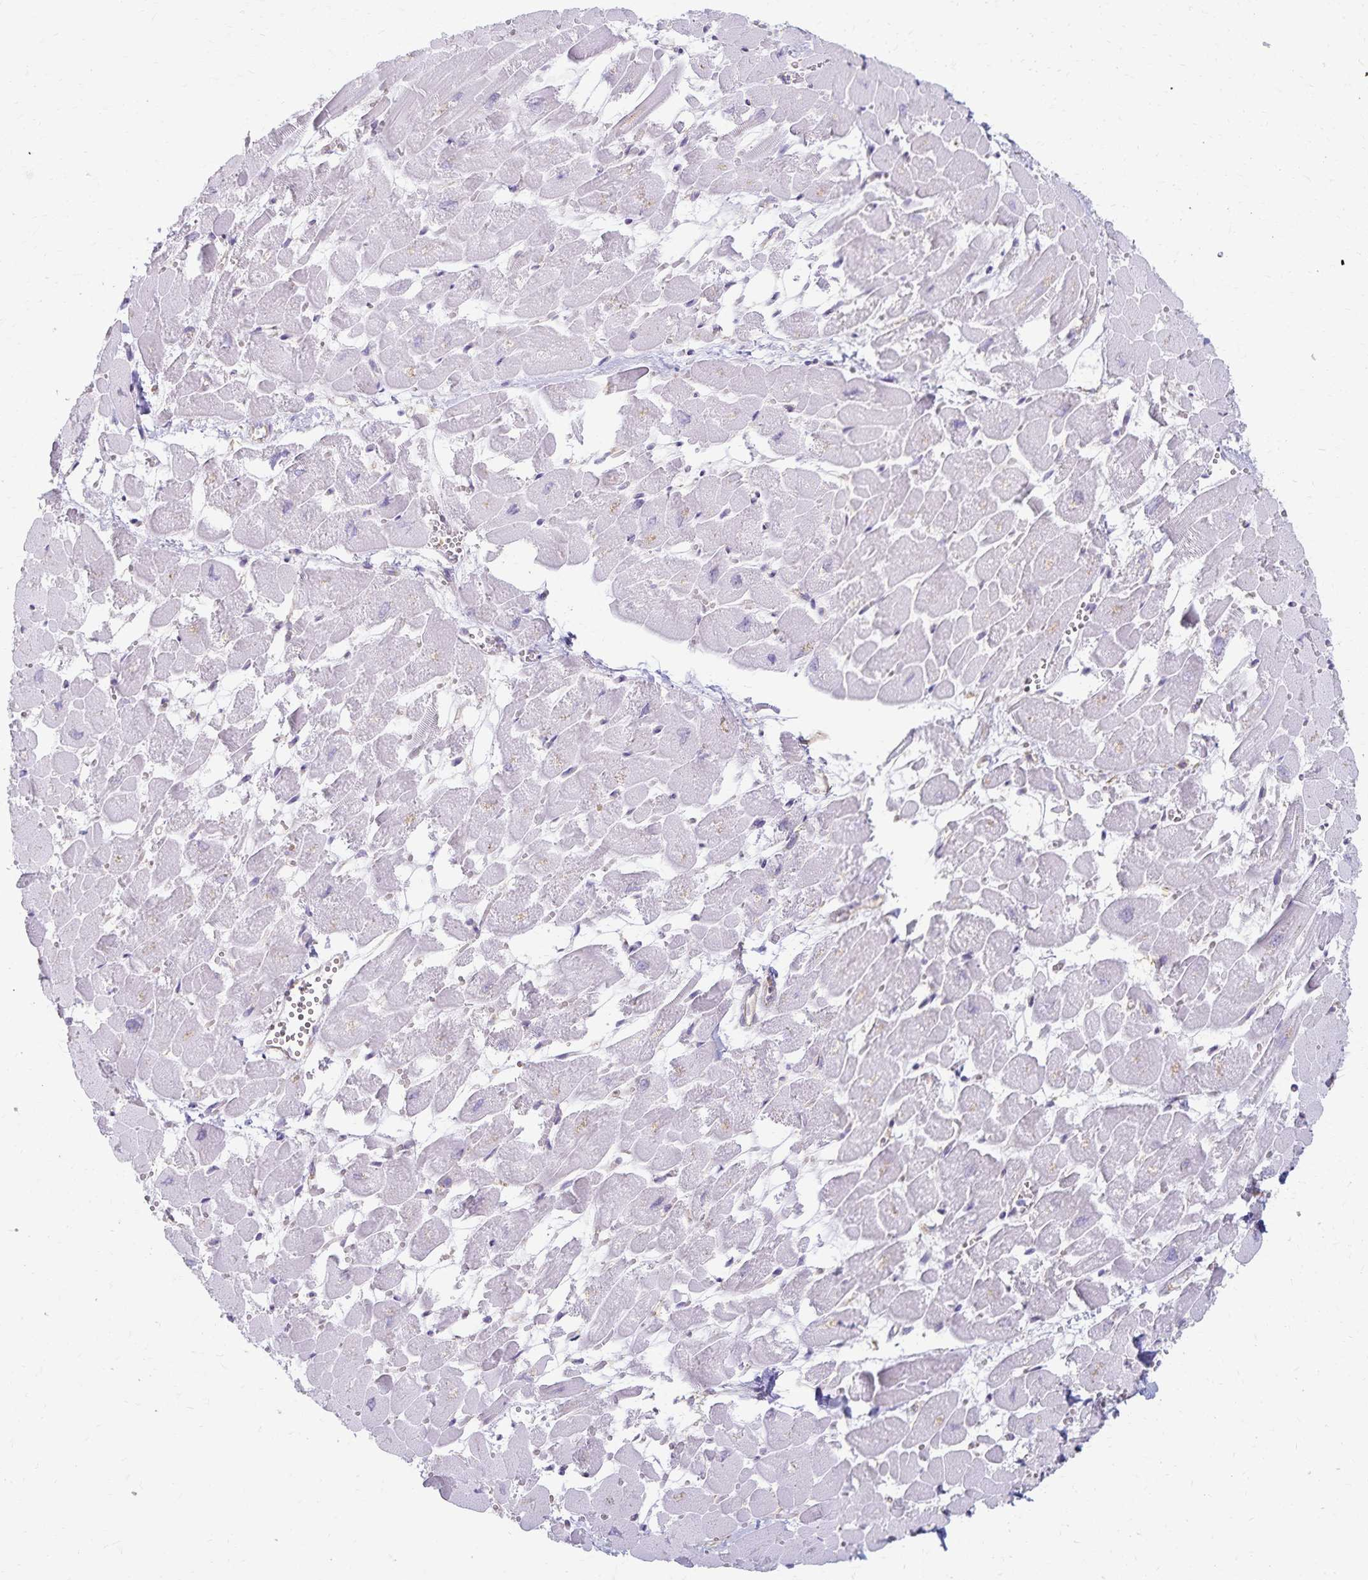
{"staining": {"intensity": "negative", "quantity": "none", "location": "none"}, "tissue": "heart muscle", "cell_type": "Cardiomyocytes", "image_type": "normal", "snomed": [{"axis": "morphology", "description": "Normal tissue, NOS"}, {"axis": "topography", "description": "Heart"}], "caption": "Cardiomyocytes are negative for protein expression in normal human heart muscle. (DAB immunohistochemistry, high magnification).", "gene": "KISS1", "patient": {"sex": "female", "age": 52}}